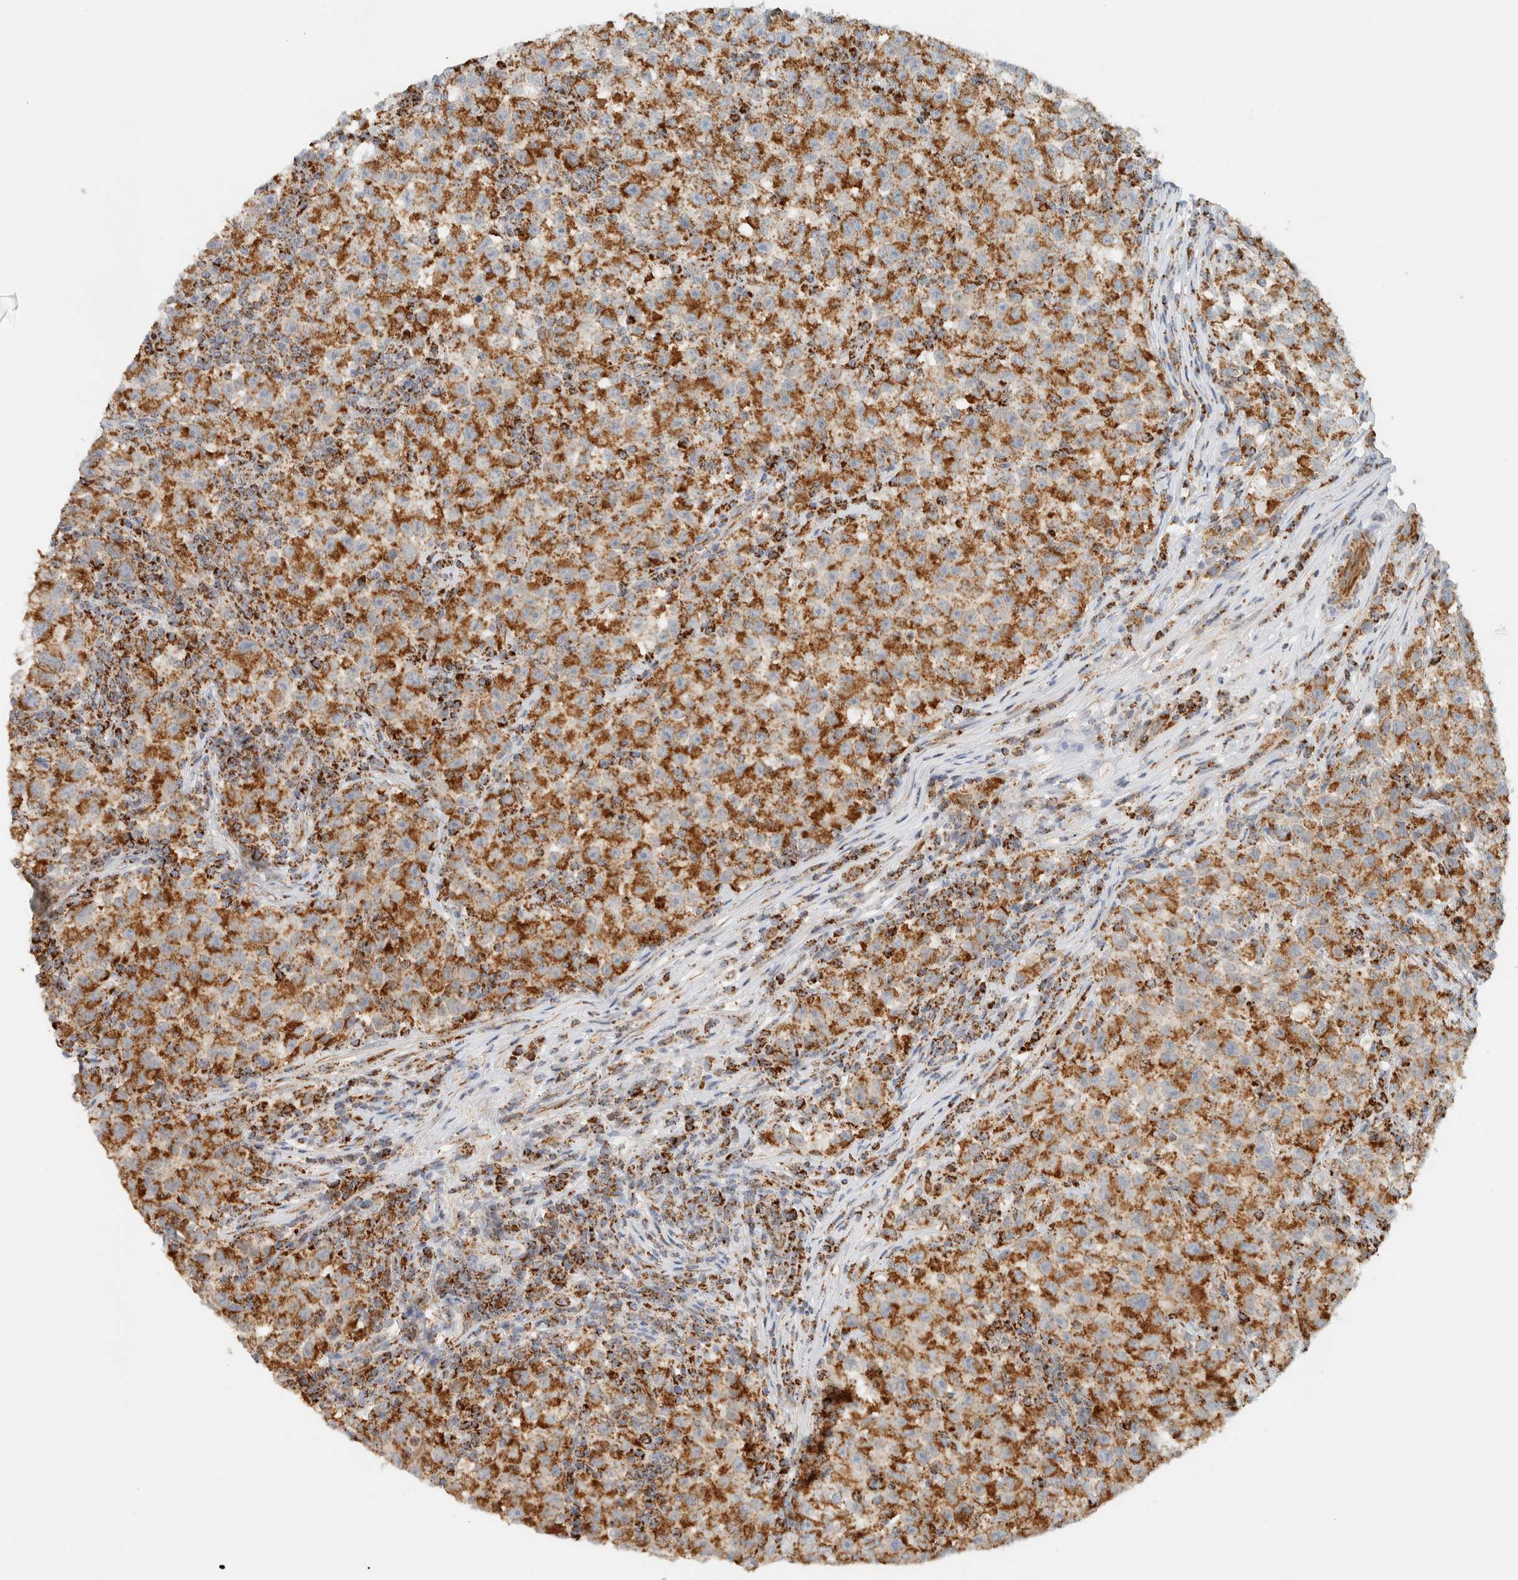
{"staining": {"intensity": "strong", "quantity": ">75%", "location": "cytoplasmic/membranous"}, "tissue": "testis cancer", "cell_type": "Tumor cells", "image_type": "cancer", "snomed": [{"axis": "morphology", "description": "Seminoma, NOS"}, {"axis": "topography", "description": "Testis"}], "caption": "Strong cytoplasmic/membranous protein expression is identified in about >75% of tumor cells in testis seminoma.", "gene": "KIFAP3", "patient": {"sex": "male", "age": 22}}